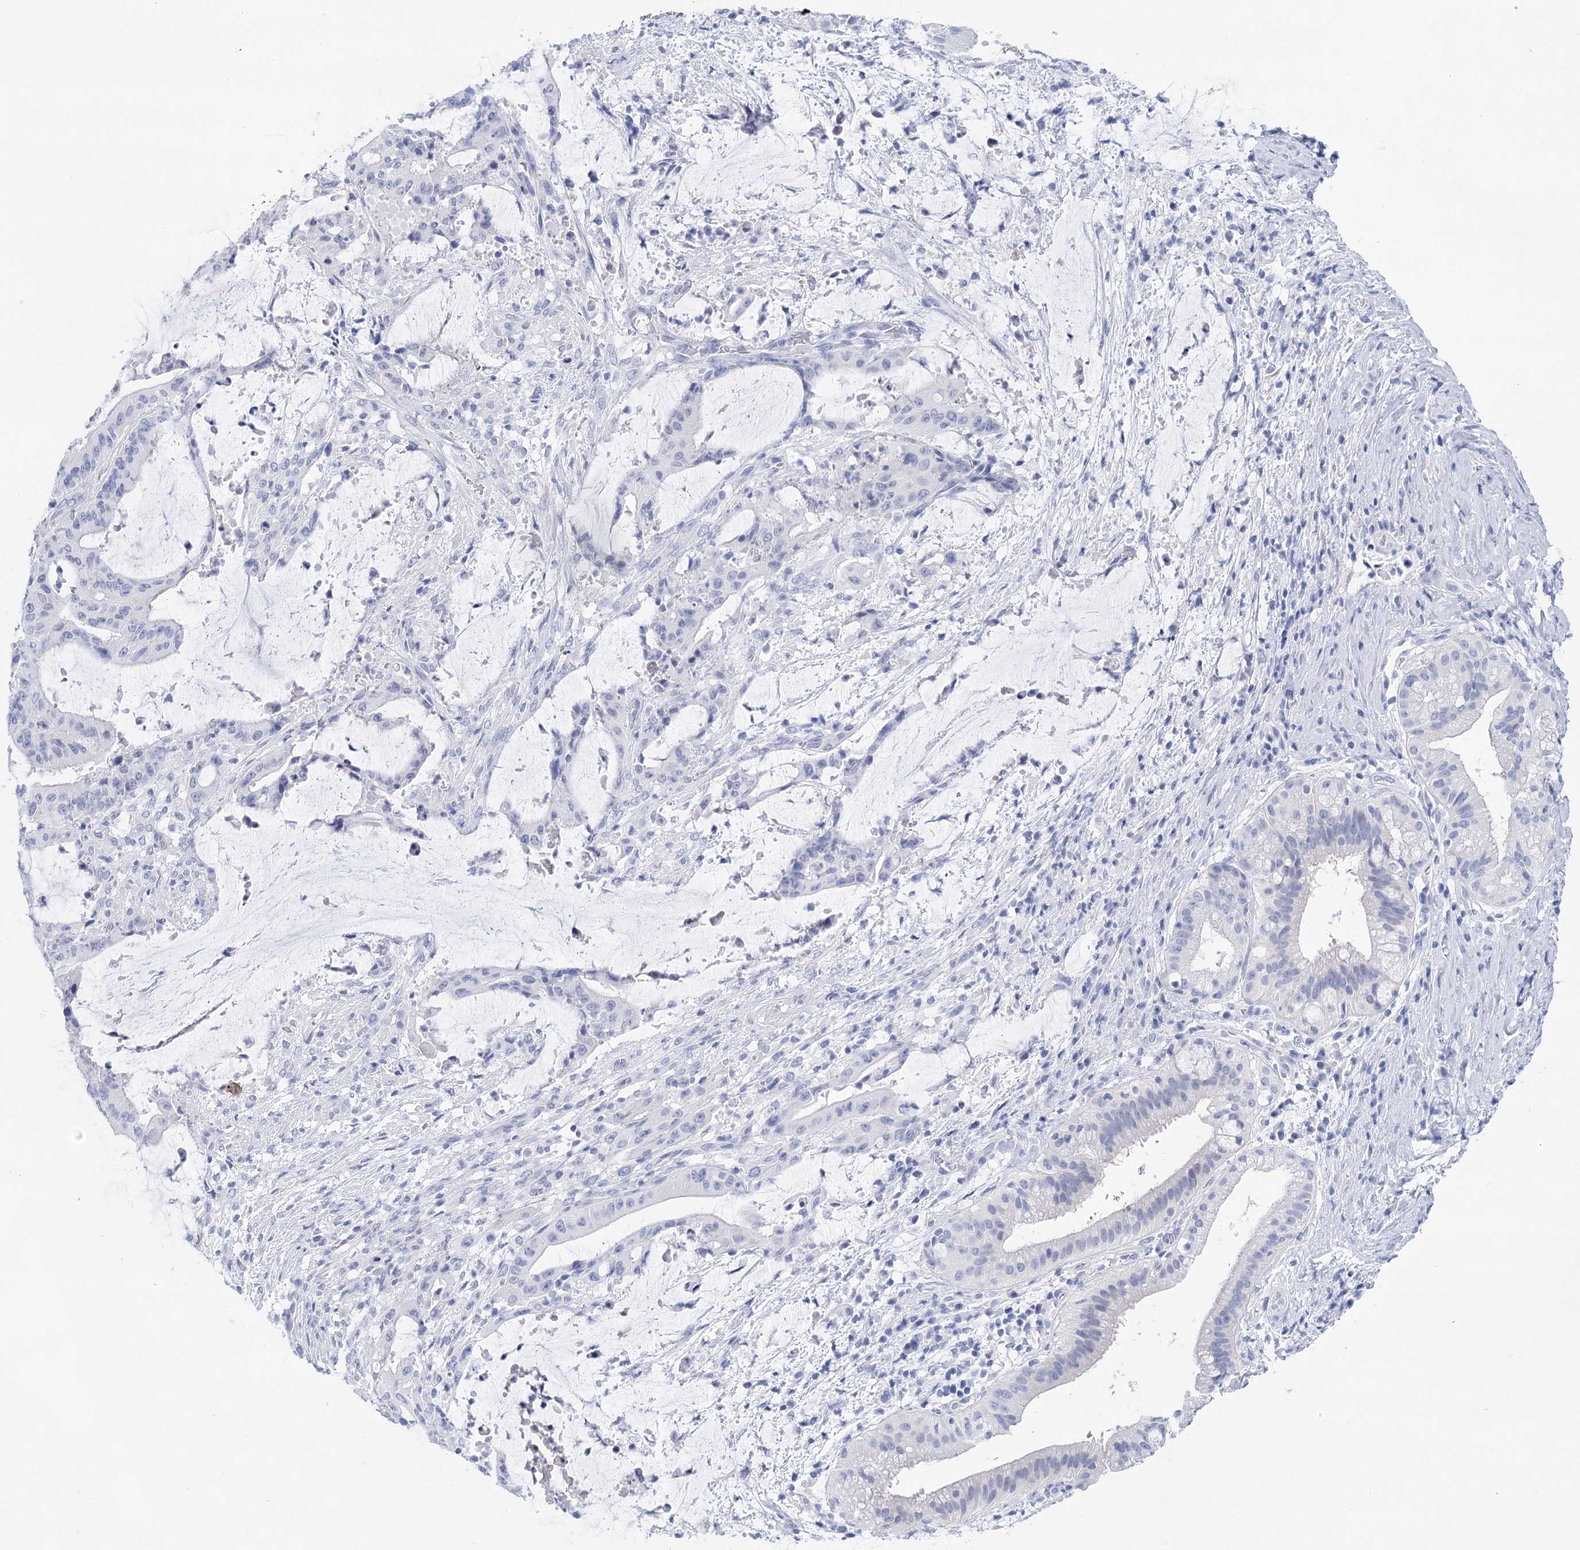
{"staining": {"intensity": "negative", "quantity": "none", "location": "none"}, "tissue": "liver cancer", "cell_type": "Tumor cells", "image_type": "cancer", "snomed": [{"axis": "morphology", "description": "Normal tissue, NOS"}, {"axis": "morphology", "description": "Cholangiocarcinoma"}, {"axis": "topography", "description": "Liver"}, {"axis": "topography", "description": "Peripheral nerve tissue"}], "caption": "High power microscopy micrograph of an immunohistochemistry histopathology image of cholangiocarcinoma (liver), revealing no significant expression in tumor cells. (DAB IHC, high magnification).", "gene": "LALBA", "patient": {"sex": "female", "age": 73}}